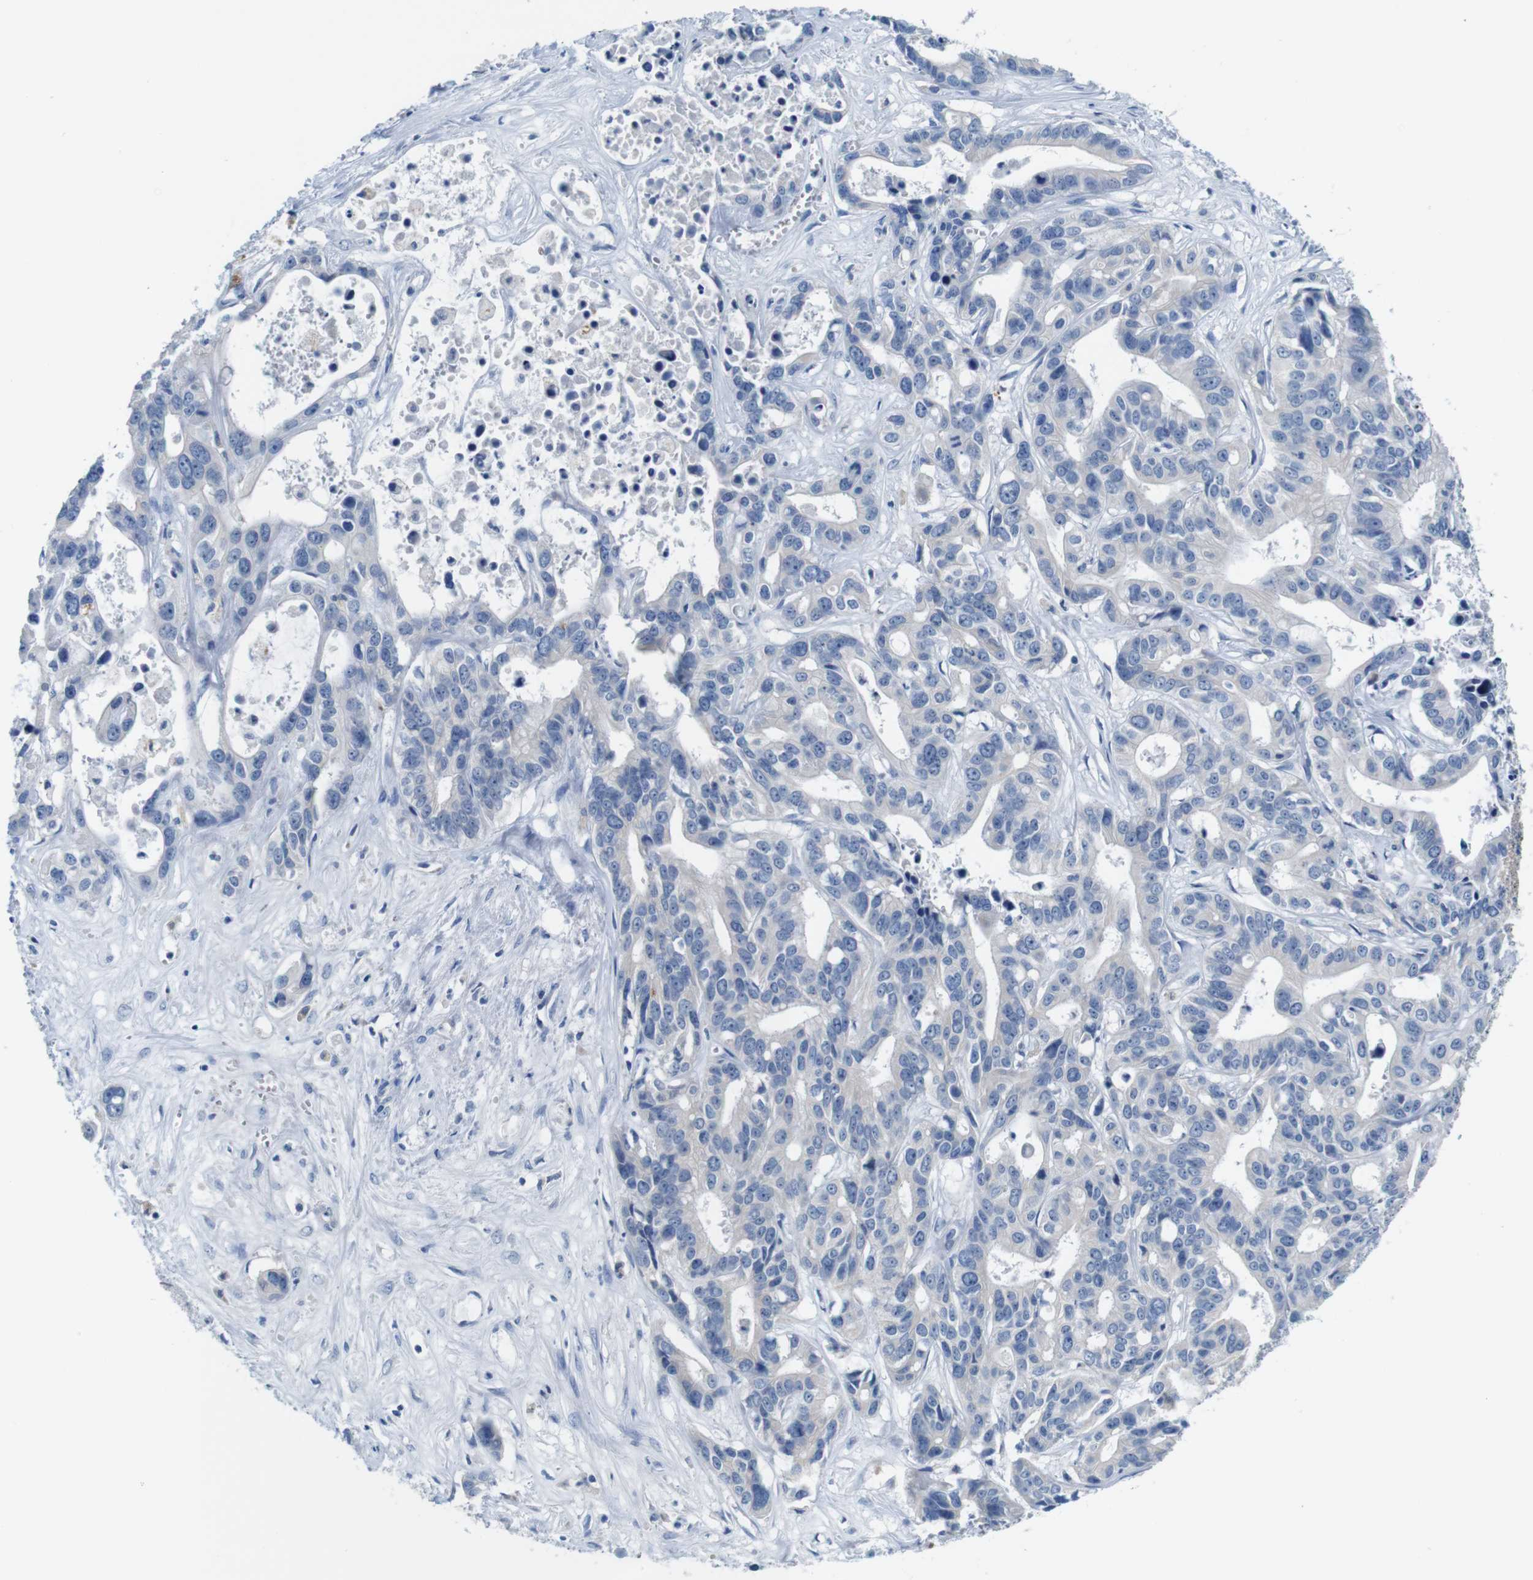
{"staining": {"intensity": "negative", "quantity": "none", "location": "none"}, "tissue": "liver cancer", "cell_type": "Tumor cells", "image_type": "cancer", "snomed": [{"axis": "morphology", "description": "Cholangiocarcinoma"}, {"axis": "topography", "description": "Liver"}], "caption": "This is an immunohistochemistry image of liver cancer (cholangiocarcinoma). There is no expression in tumor cells.", "gene": "IGSF8", "patient": {"sex": "female", "age": 65}}